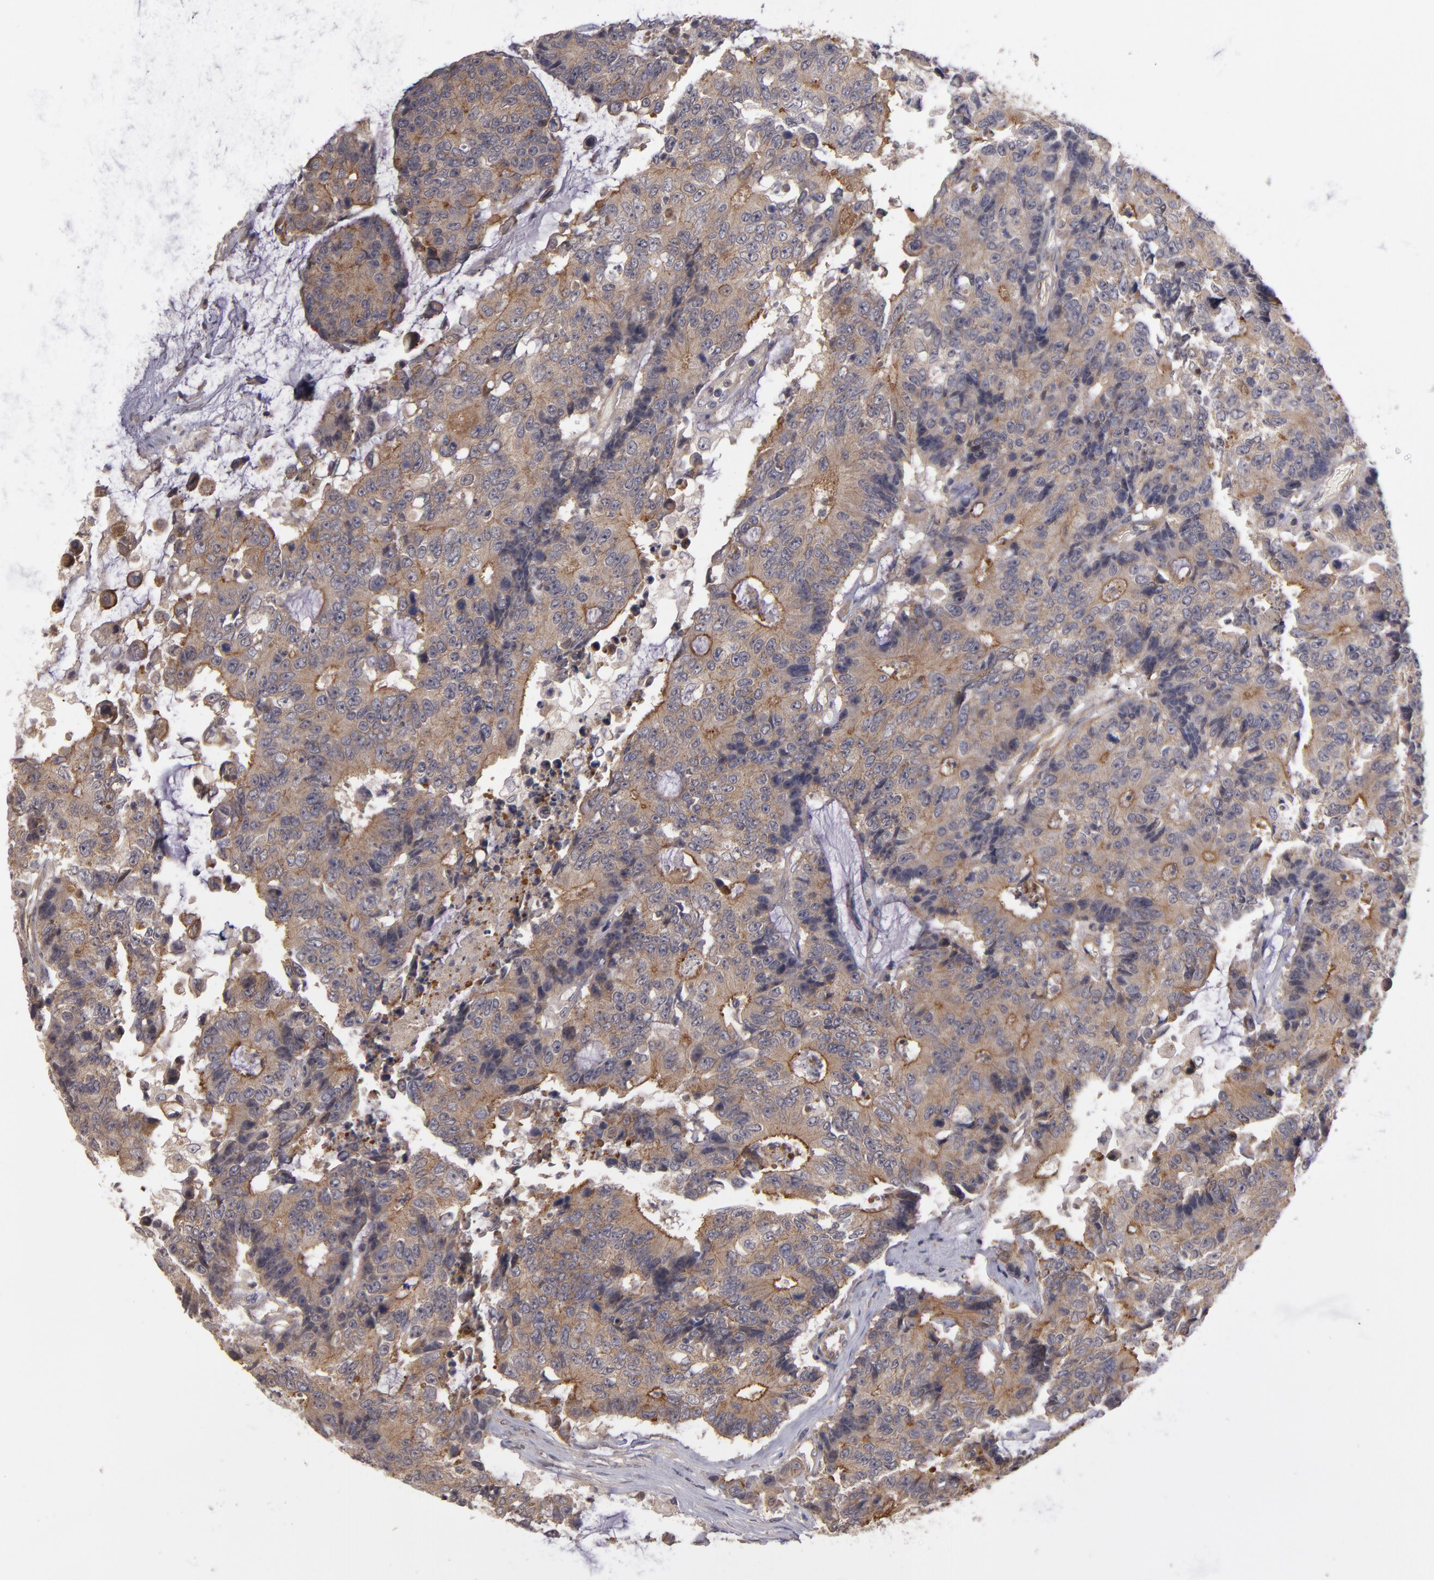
{"staining": {"intensity": "weak", "quantity": ">75%", "location": "cytoplasmic/membranous"}, "tissue": "colorectal cancer", "cell_type": "Tumor cells", "image_type": "cancer", "snomed": [{"axis": "morphology", "description": "Adenocarcinoma, NOS"}, {"axis": "topography", "description": "Colon"}], "caption": "Brown immunohistochemical staining in human adenocarcinoma (colorectal) exhibits weak cytoplasmic/membranous staining in about >75% of tumor cells. The protein of interest is shown in brown color, while the nuclei are stained blue.", "gene": "CTSO", "patient": {"sex": "female", "age": 86}}